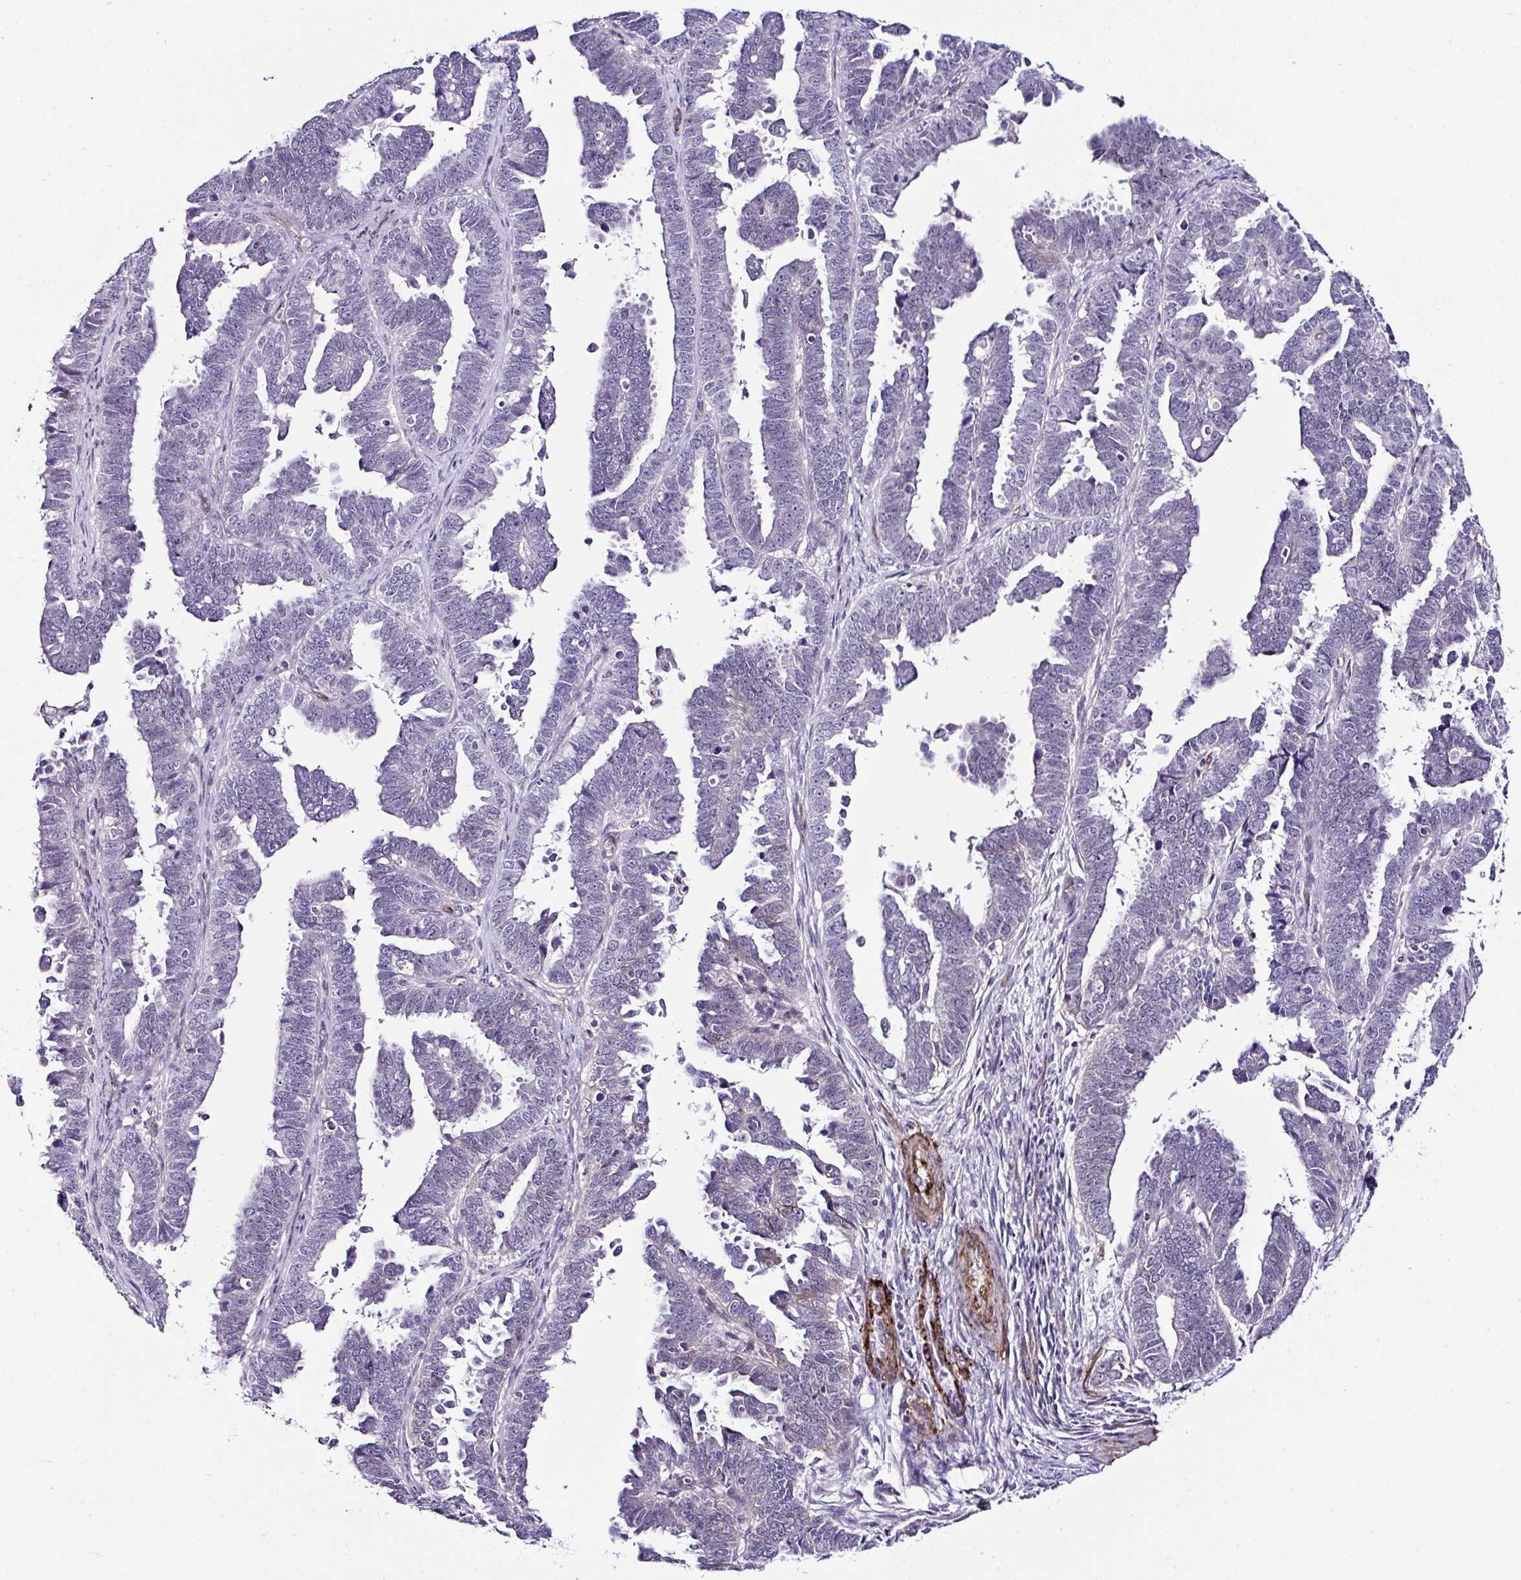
{"staining": {"intensity": "negative", "quantity": "none", "location": "none"}, "tissue": "endometrial cancer", "cell_type": "Tumor cells", "image_type": "cancer", "snomed": [{"axis": "morphology", "description": "Adenocarcinoma, NOS"}, {"axis": "topography", "description": "Endometrium"}], "caption": "This histopathology image is of endometrial adenocarcinoma stained with immunohistochemistry (IHC) to label a protein in brown with the nuclei are counter-stained blue. There is no expression in tumor cells.", "gene": "FBXO34", "patient": {"sex": "female", "age": 75}}